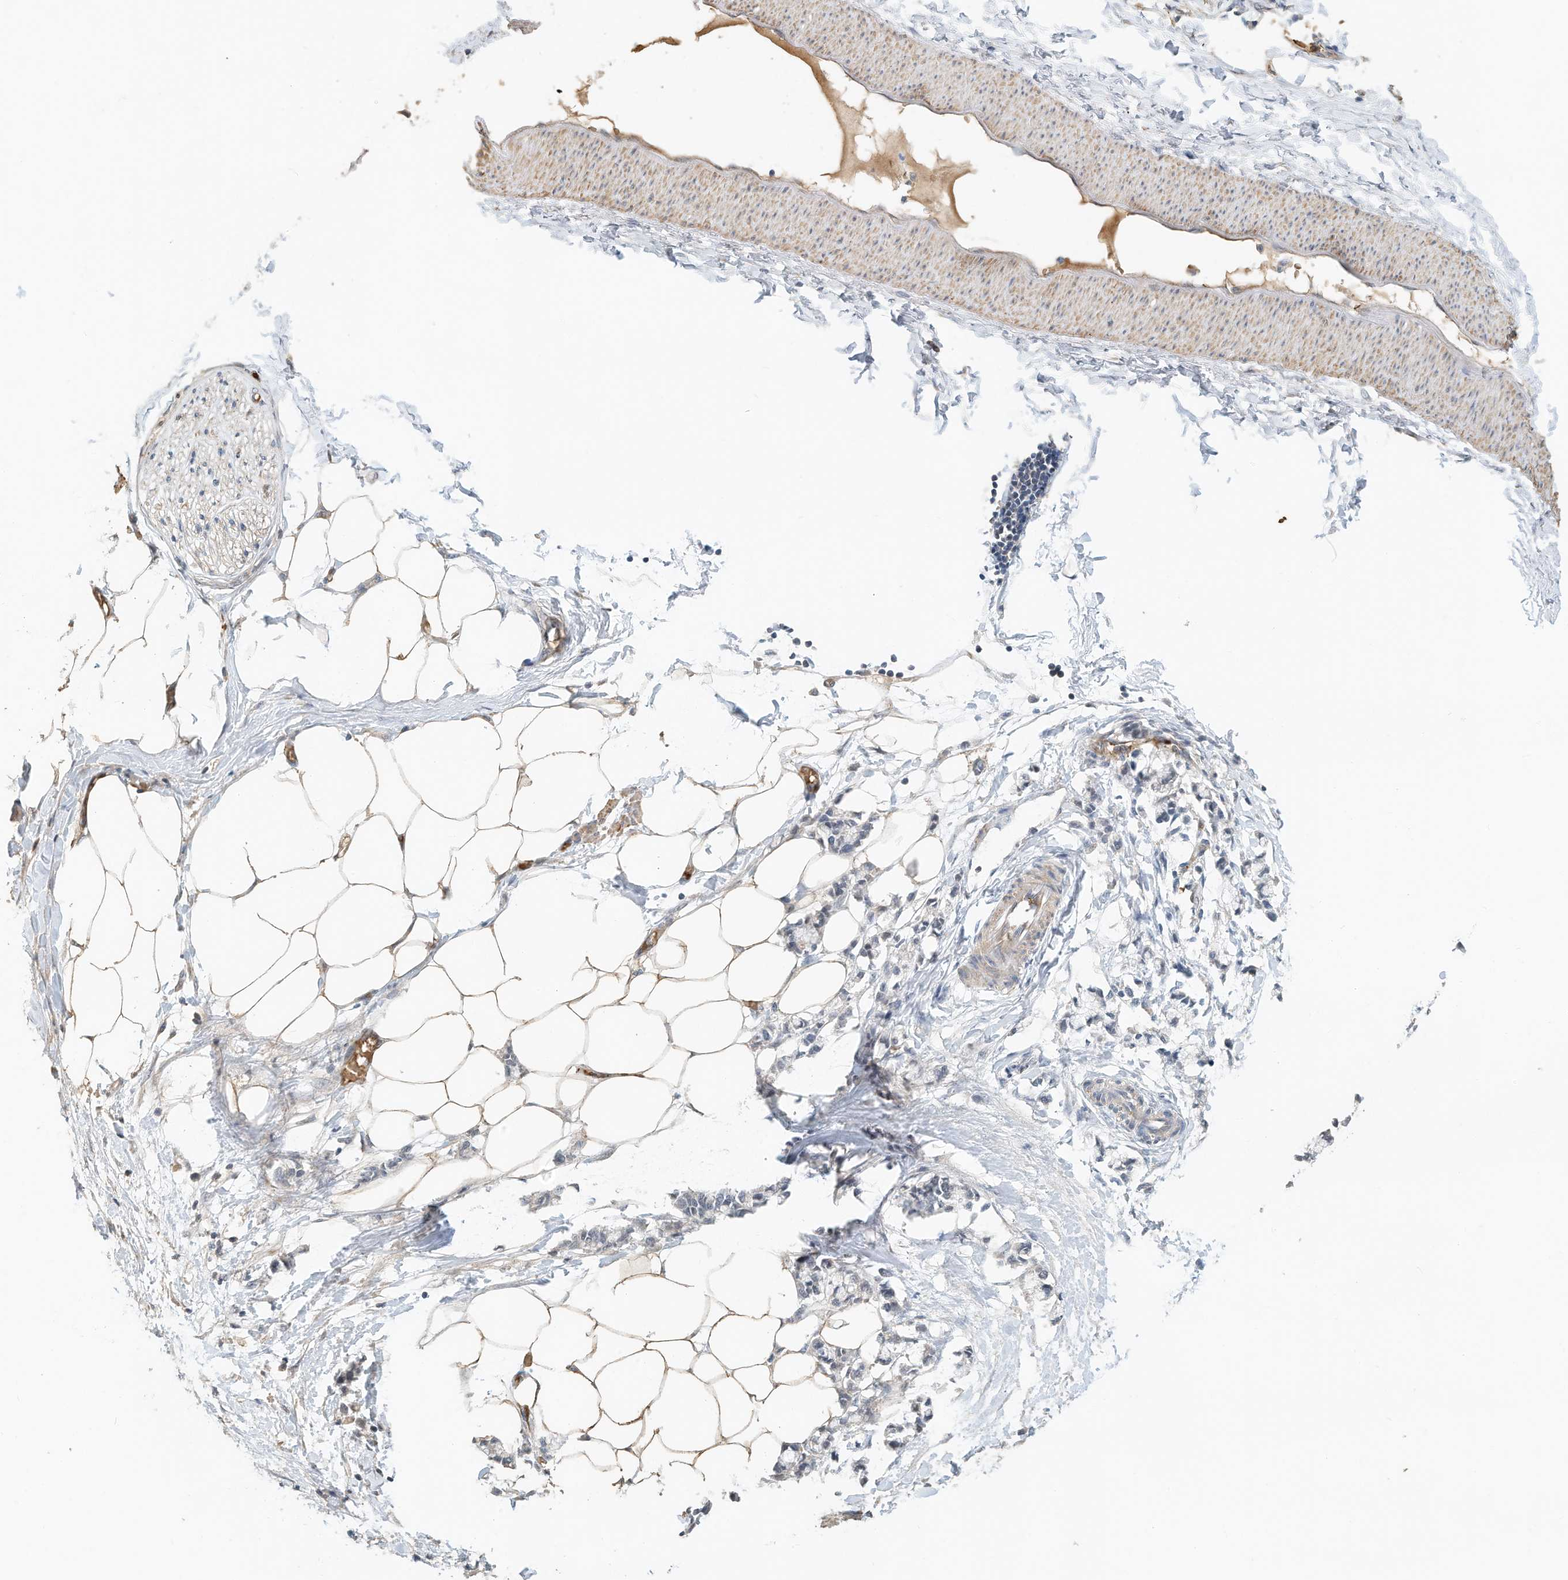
{"staining": {"intensity": "moderate", "quantity": "25%-75%", "location": "cytoplasmic/membranous"}, "tissue": "adipose tissue", "cell_type": "Adipocytes", "image_type": "normal", "snomed": [{"axis": "morphology", "description": "Normal tissue, NOS"}, {"axis": "morphology", "description": "Adenocarcinoma, NOS"}, {"axis": "topography", "description": "Colon"}, {"axis": "topography", "description": "Peripheral nerve tissue"}], "caption": "The histopathology image shows staining of unremarkable adipose tissue, revealing moderate cytoplasmic/membranous protein positivity (brown color) within adipocytes.", "gene": "RCAN3", "patient": {"sex": "male", "age": 14}}